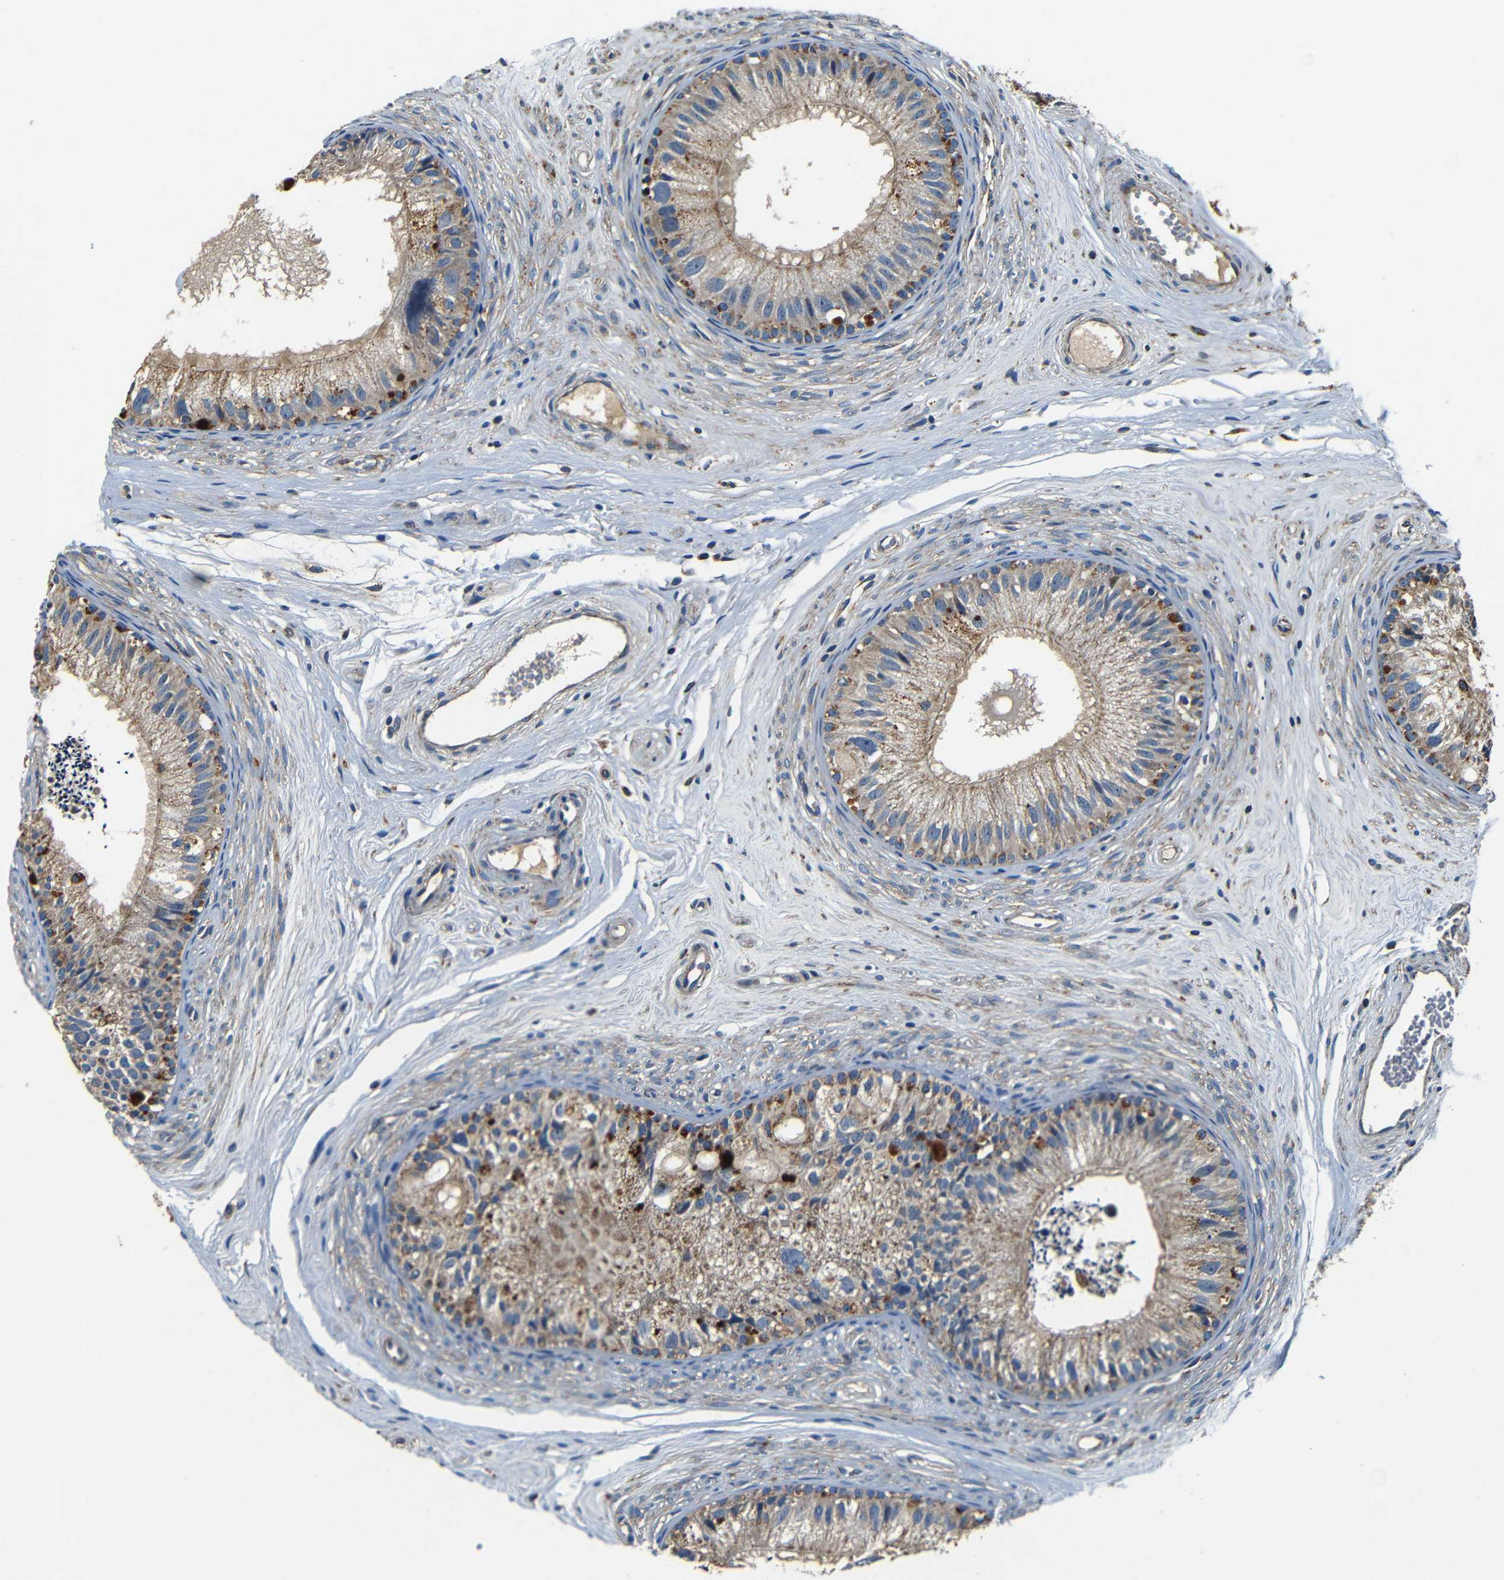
{"staining": {"intensity": "weak", "quantity": "25%-75%", "location": "cytoplasmic/membranous"}, "tissue": "epididymis", "cell_type": "Glandular cells", "image_type": "normal", "snomed": [{"axis": "morphology", "description": "Normal tissue, NOS"}, {"axis": "topography", "description": "Epididymis"}], "caption": "Epididymis stained for a protein (brown) exhibits weak cytoplasmic/membranous positive positivity in approximately 25%-75% of glandular cells.", "gene": "MTX1", "patient": {"sex": "male", "age": 56}}